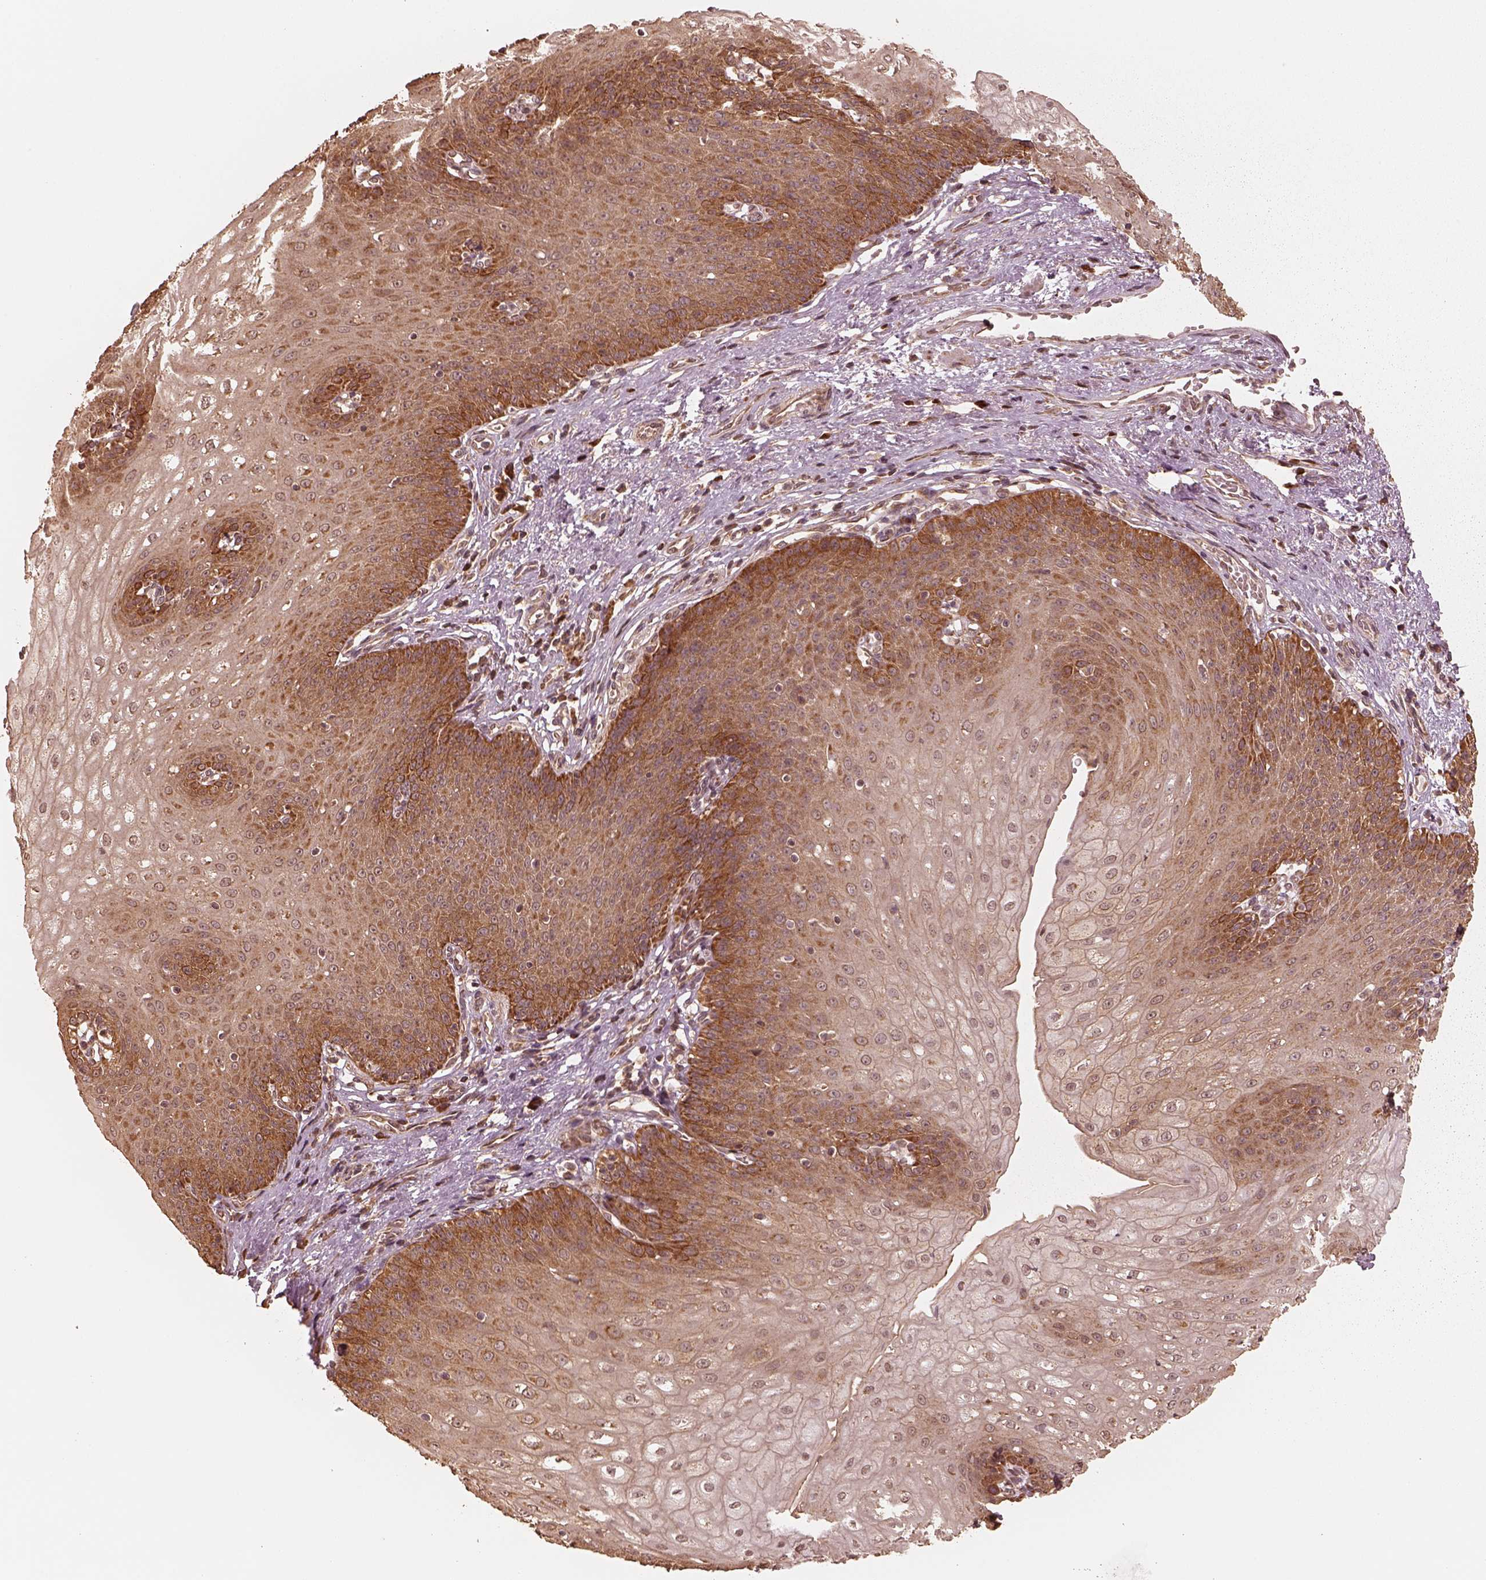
{"staining": {"intensity": "strong", "quantity": ">75%", "location": "cytoplasmic/membranous"}, "tissue": "esophagus", "cell_type": "Squamous epithelial cells", "image_type": "normal", "snomed": [{"axis": "morphology", "description": "Normal tissue, NOS"}, {"axis": "topography", "description": "Esophagus"}], "caption": "Immunohistochemical staining of normal human esophagus reveals high levels of strong cytoplasmic/membranous expression in about >75% of squamous epithelial cells.", "gene": "DNAJC25", "patient": {"sex": "male", "age": 71}}